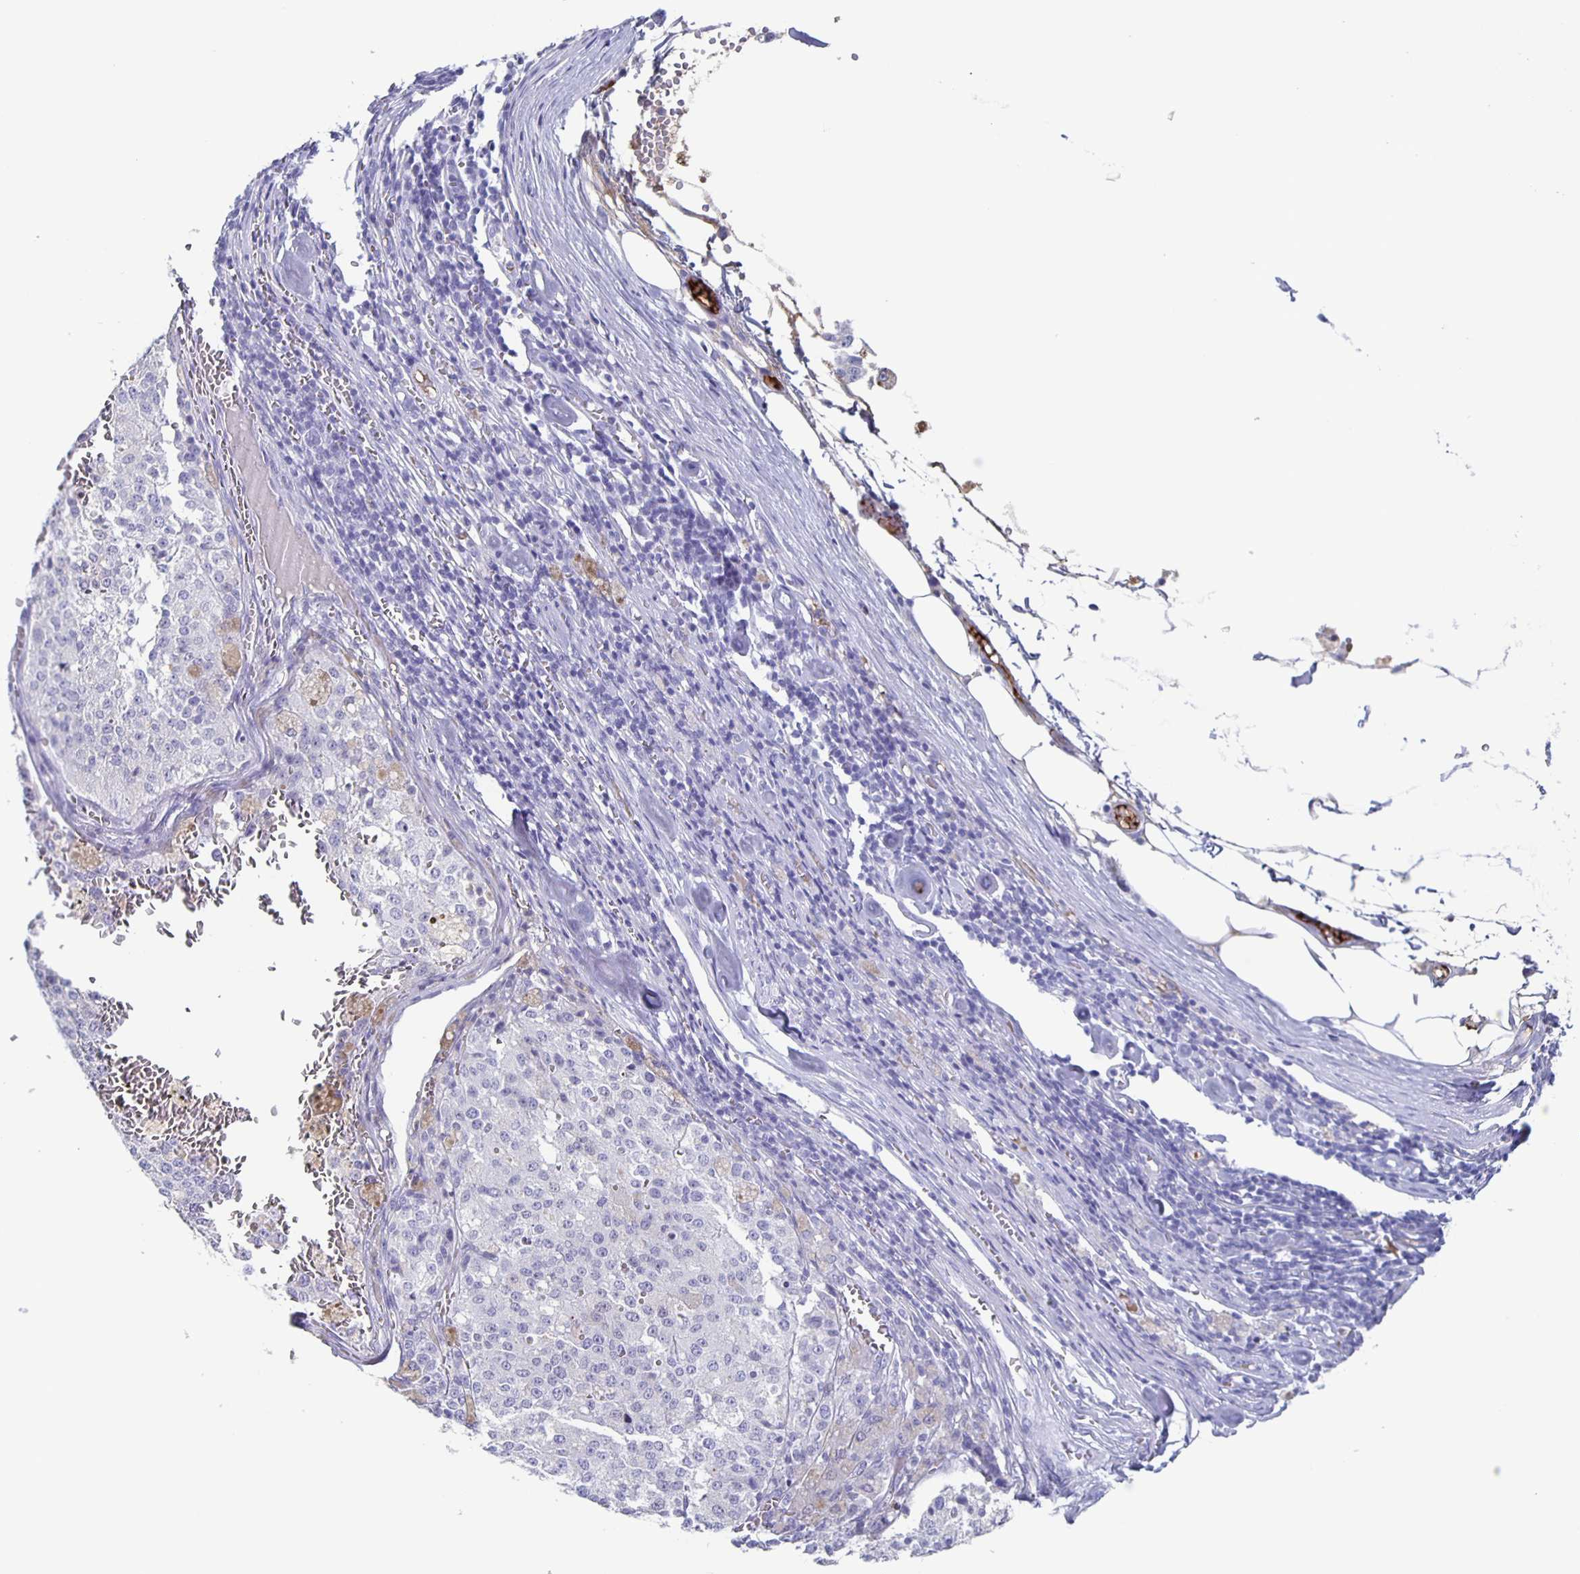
{"staining": {"intensity": "negative", "quantity": "none", "location": "none"}, "tissue": "melanoma", "cell_type": "Tumor cells", "image_type": "cancer", "snomed": [{"axis": "morphology", "description": "Malignant melanoma, Metastatic site"}, {"axis": "topography", "description": "Lymph node"}], "caption": "A micrograph of malignant melanoma (metastatic site) stained for a protein reveals no brown staining in tumor cells. Brightfield microscopy of IHC stained with DAB (3,3'-diaminobenzidine) (brown) and hematoxylin (blue), captured at high magnification.", "gene": "FGA", "patient": {"sex": "female", "age": 64}}